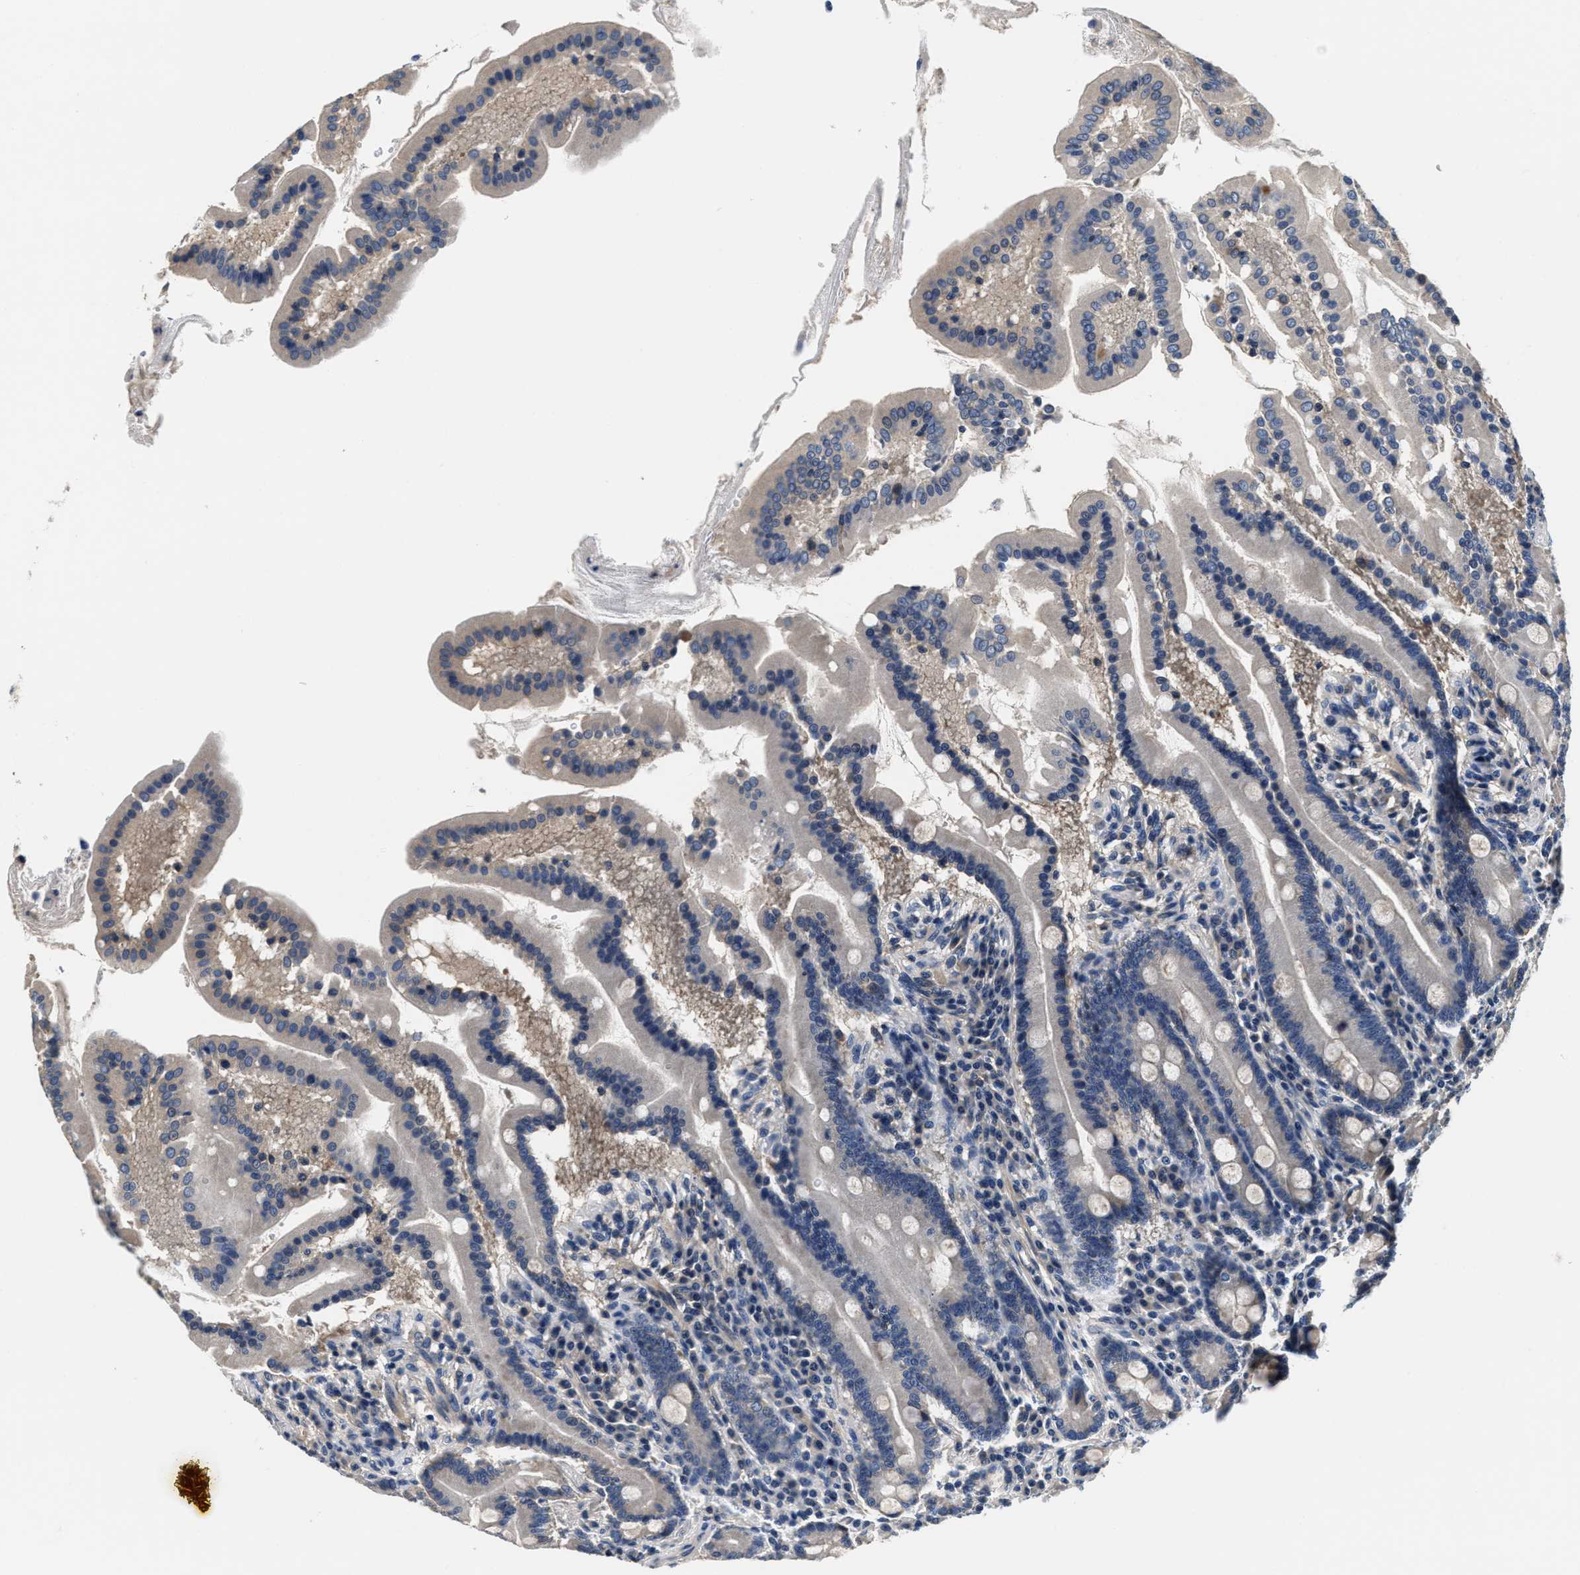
{"staining": {"intensity": "moderate", "quantity": "25%-75%", "location": "cytoplasmic/membranous"}, "tissue": "duodenum", "cell_type": "Glandular cells", "image_type": "normal", "snomed": [{"axis": "morphology", "description": "Normal tissue, NOS"}, {"axis": "topography", "description": "Duodenum"}], "caption": "This histopathology image exhibits immunohistochemistry (IHC) staining of benign duodenum, with medium moderate cytoplasmic/membranous staining in approximately 25%-75% of glandular cells.", "gene": "ANKIB1", "patient": {"sex": "male", "age": 50}}